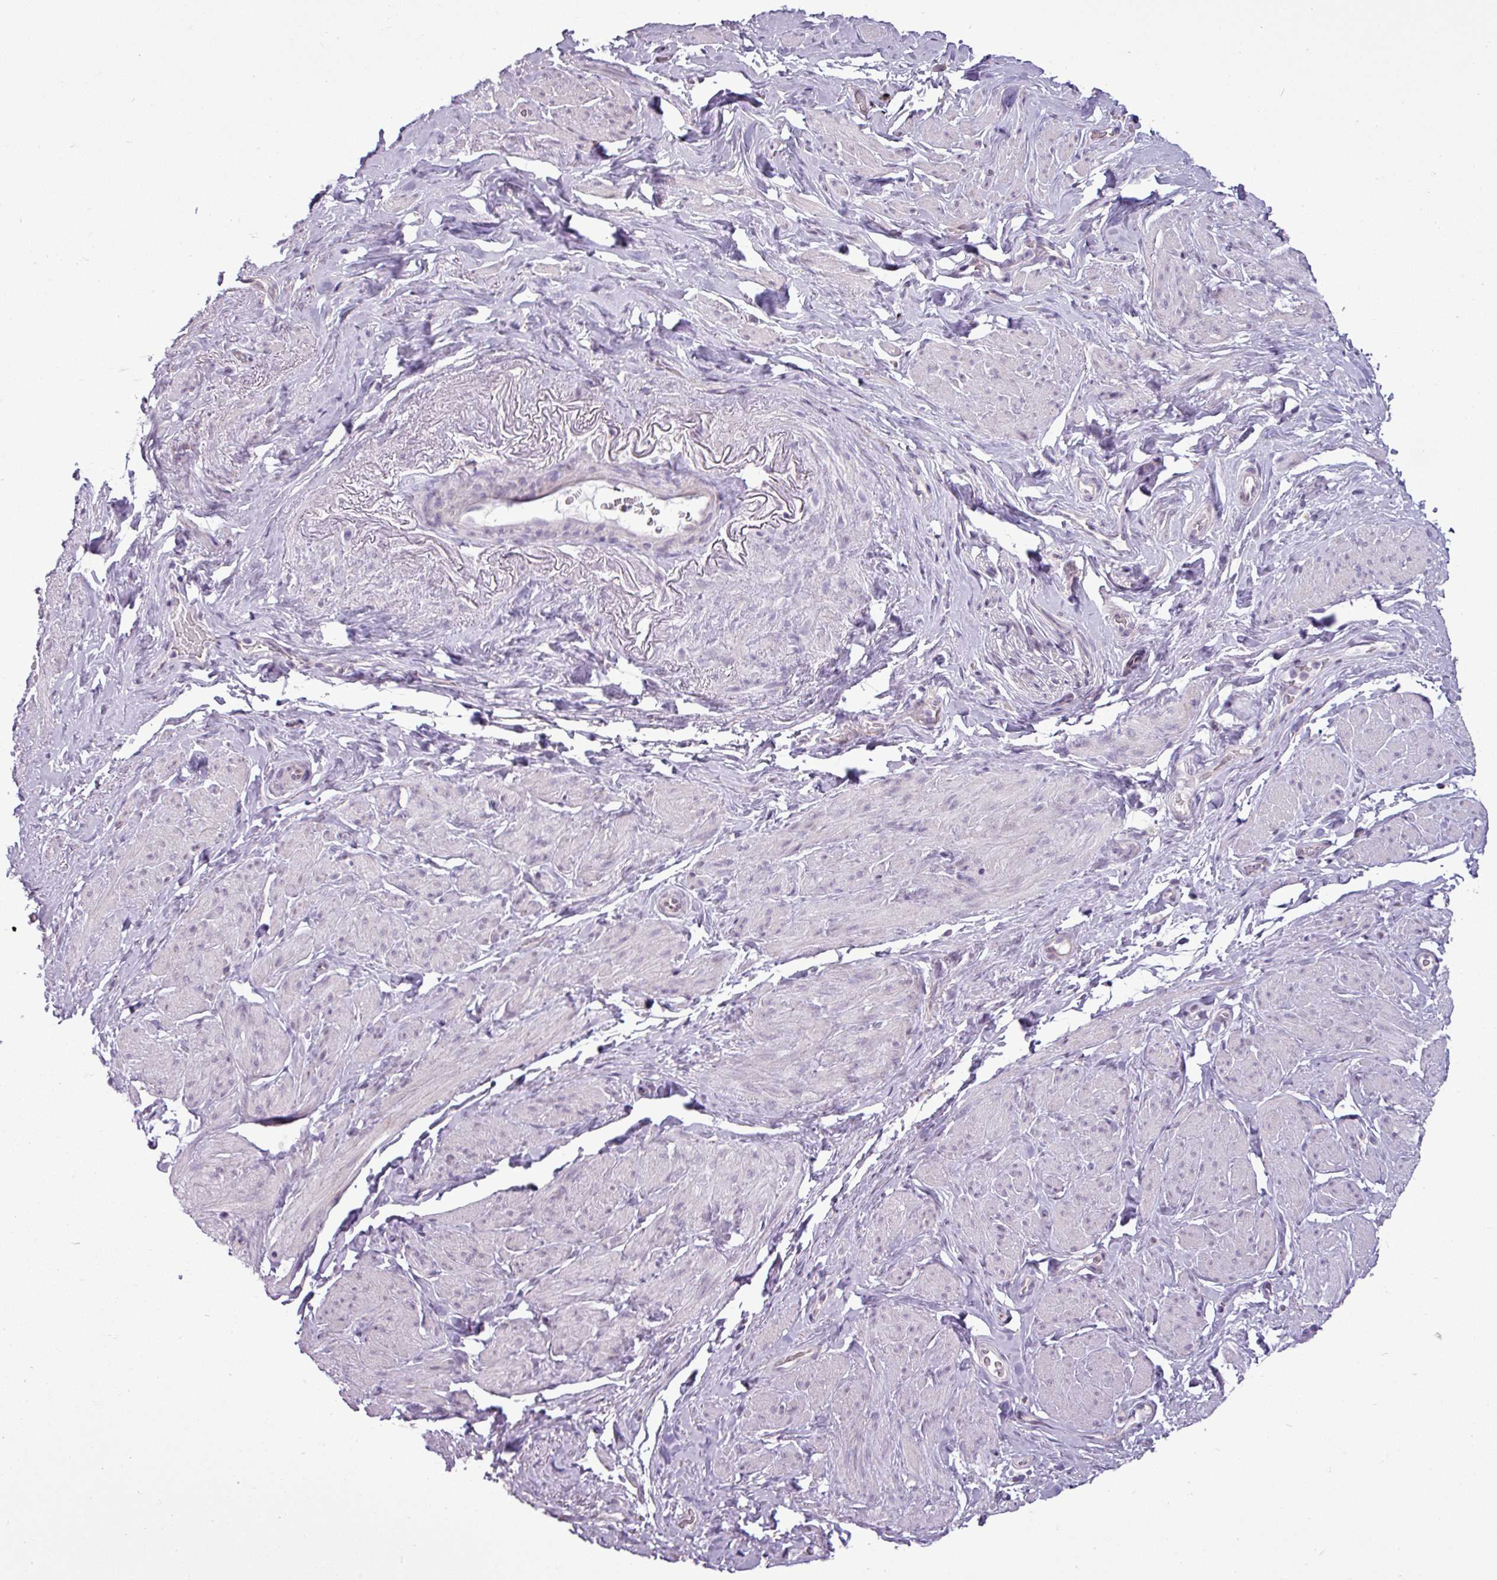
{"staining": {"intensity": "negative", "quantity": "none", "location": "none"}, "tissue": "smooth muscle", "cell_type": "Smooth muscle cells", "image_type": "normal", "snomed": [{"axis": "morphology", "description": "Normal tissue, NOS"}, {"axis": "topography", "description": "Smooth muscle"}, {"axis": "topography", "description": "Peripheral nerve tissue"}], "caption": "A high-resolution photomicrograph shows immunohistochemistry (IHC) staining of normal smooth muscle, which shows no significant expression in smooth muscle cells. The staining is performed using DAB (3,3'-diaminobenzidine) brown chromogen with nuclei counter-stained in using hematoxylin.", "gene": "GPT2", "patient": {"sex": "male", "age": 69}}